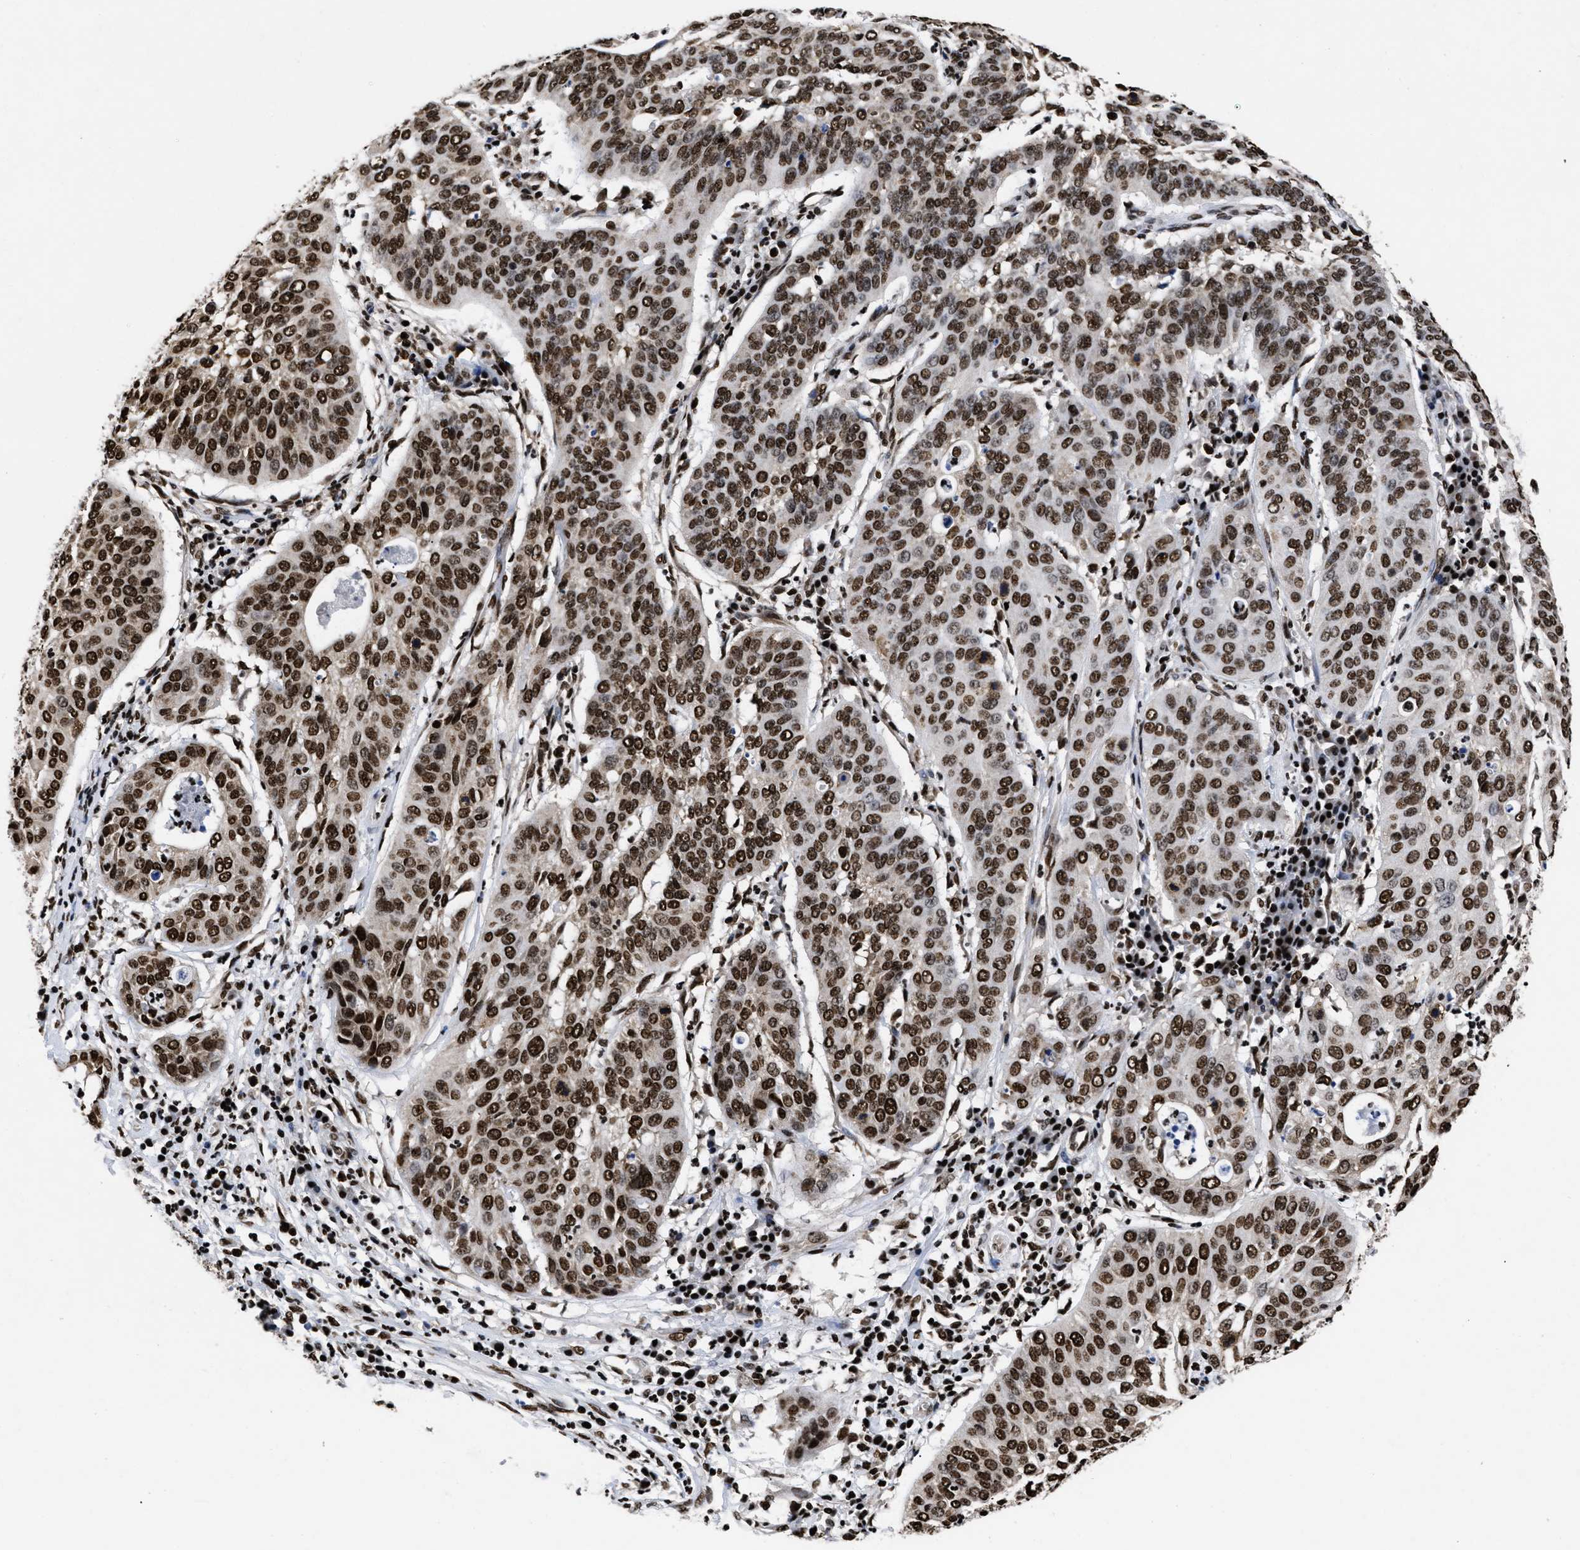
{"staining": {"intensity": "strong", "quantity": ">75%", "location": "nuclear"}, "tissue": "cervical cancer", "cell_type": "Tumor cells", "image_type": "cancer", "snomed": [{"axis": "morphology", "description": "Normal tissue, NOS"}, {"axis": "morphology", "description": "Squamous cell carcinoma, NOS"}, {"axis": "topography", "description": "Cervix"}], "caption": "This micrograph demonstrates squamous cell carcinoma (cervical) stained with immunohistochemistry to label a protein in brown. The nuclear of tumor cells show strong positivity for the protein. Nuclei are counter-stained blue.", "gene": "CALHM3", "patient": {"sex": "female", "age": 39}}